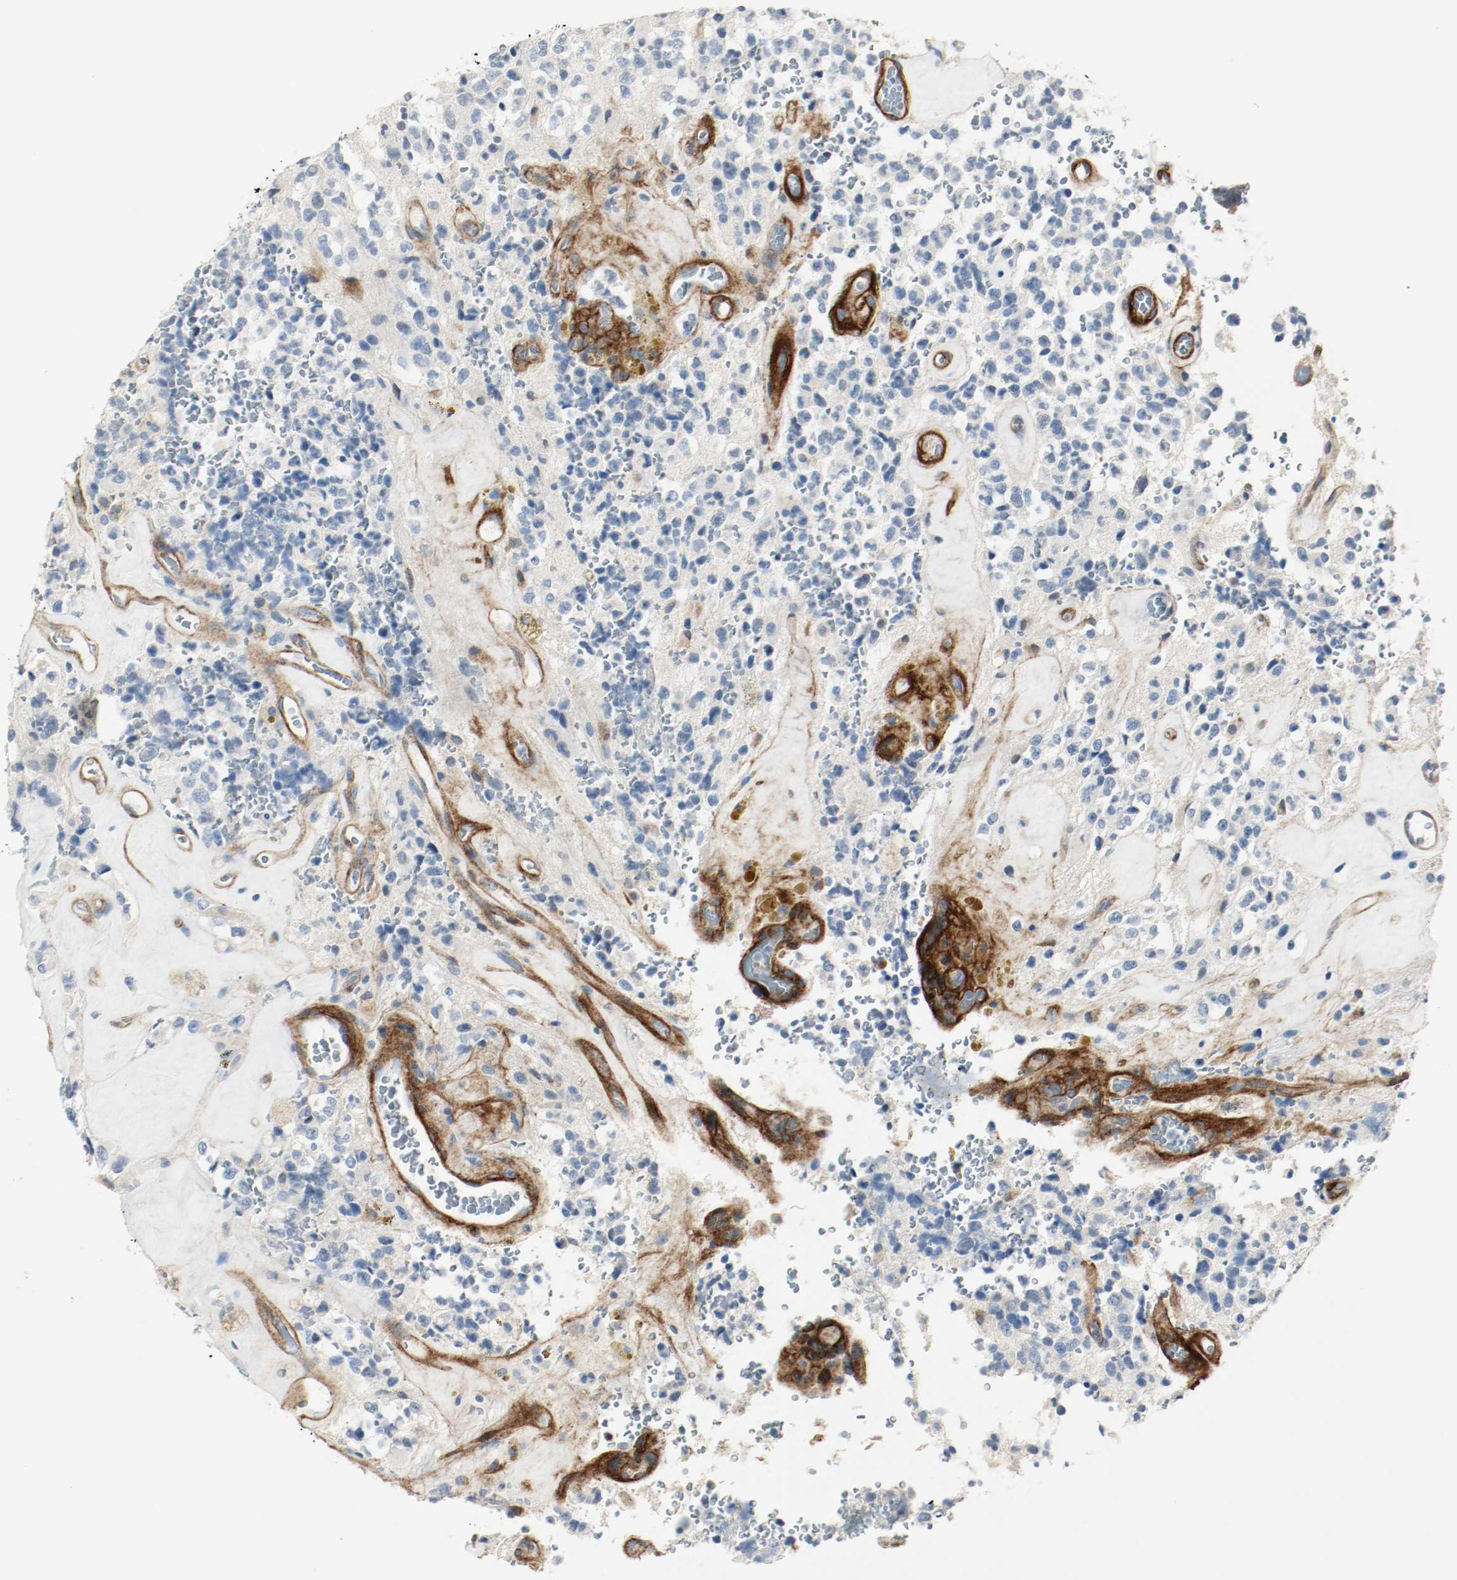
{"staining": {"intensity": "negative", "quantity": "none", "location": "none"}, "tissue": "glioma", "cell_type": "Tumor cells", "image_type": "cancer", "snomed": [{"axis": "morphology", "description": "Glioma, malignant, High grade"}, {"axis": "topography", "description": "pancreas cauda"}], "caption": "DAB (3,3'-diaminobenzidine) immunohistochemical staining of human malignant glioma (high-grade) displays no significant expression in tumor cells. (DAB immunohistochemistry with hematoxylin counter stain).", "gene": "LAMB1", "patient": {"sex": "male", "age": 60}}